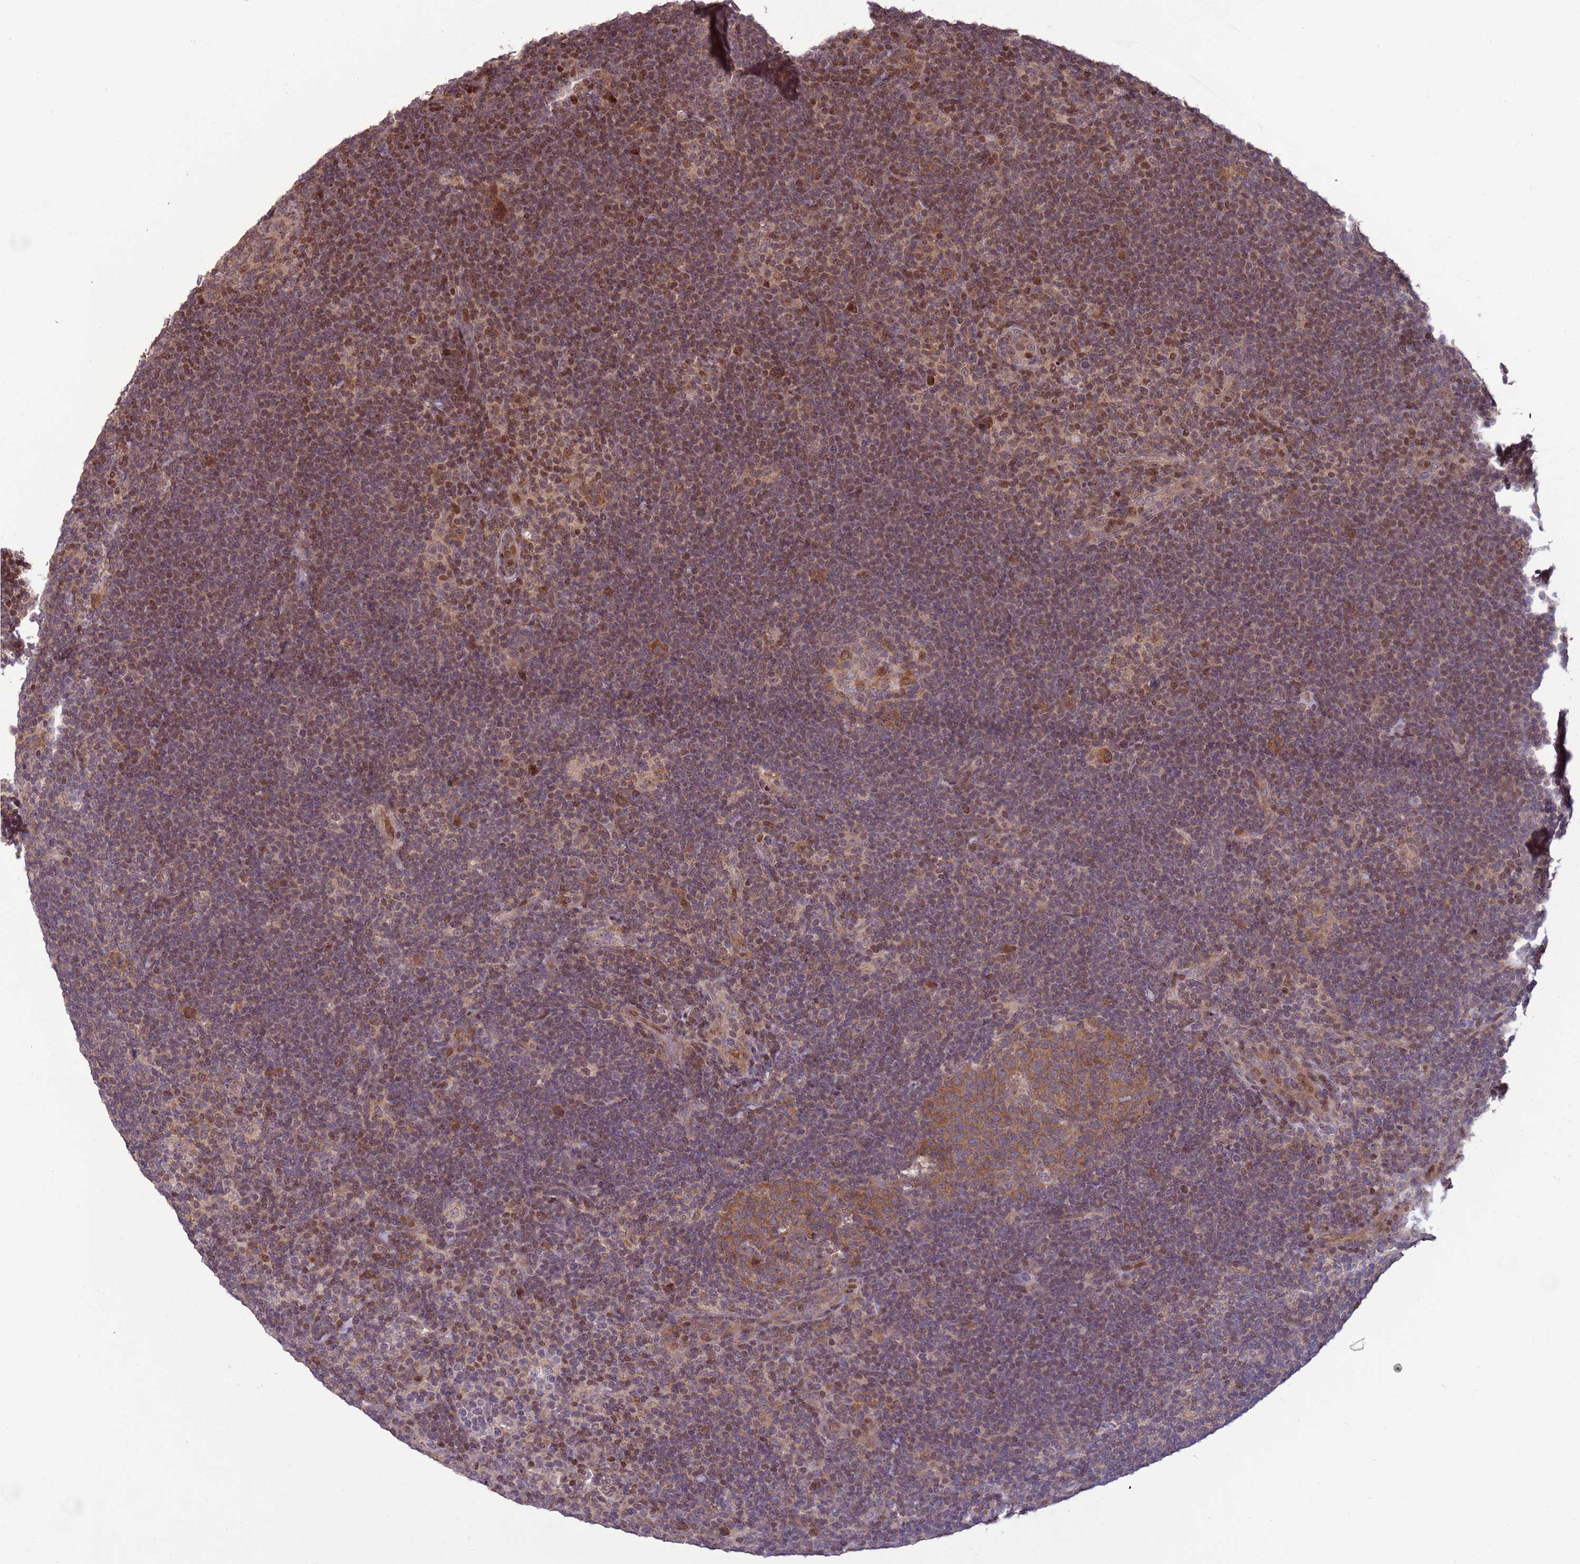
{"staining": {"intensity": "moderate", "quantity": ">75%", "location": "cytoplasmic/membranous"}, "tissue": "lymphoma", "cell_type": "Tumor cells", "image_type": "cancer", "snomed": [{"axis": "morphology", "description": "Hodgkin's disease, NOS"}, {"axis": "topography", "description": "Lymph node"}], "caption": "Human Hodgkin's disease stained with a protein marker demonstrates moderate staining in tumor cells.", "gene": "HGH1", "patient": {"sex": "female", "age": 57}}